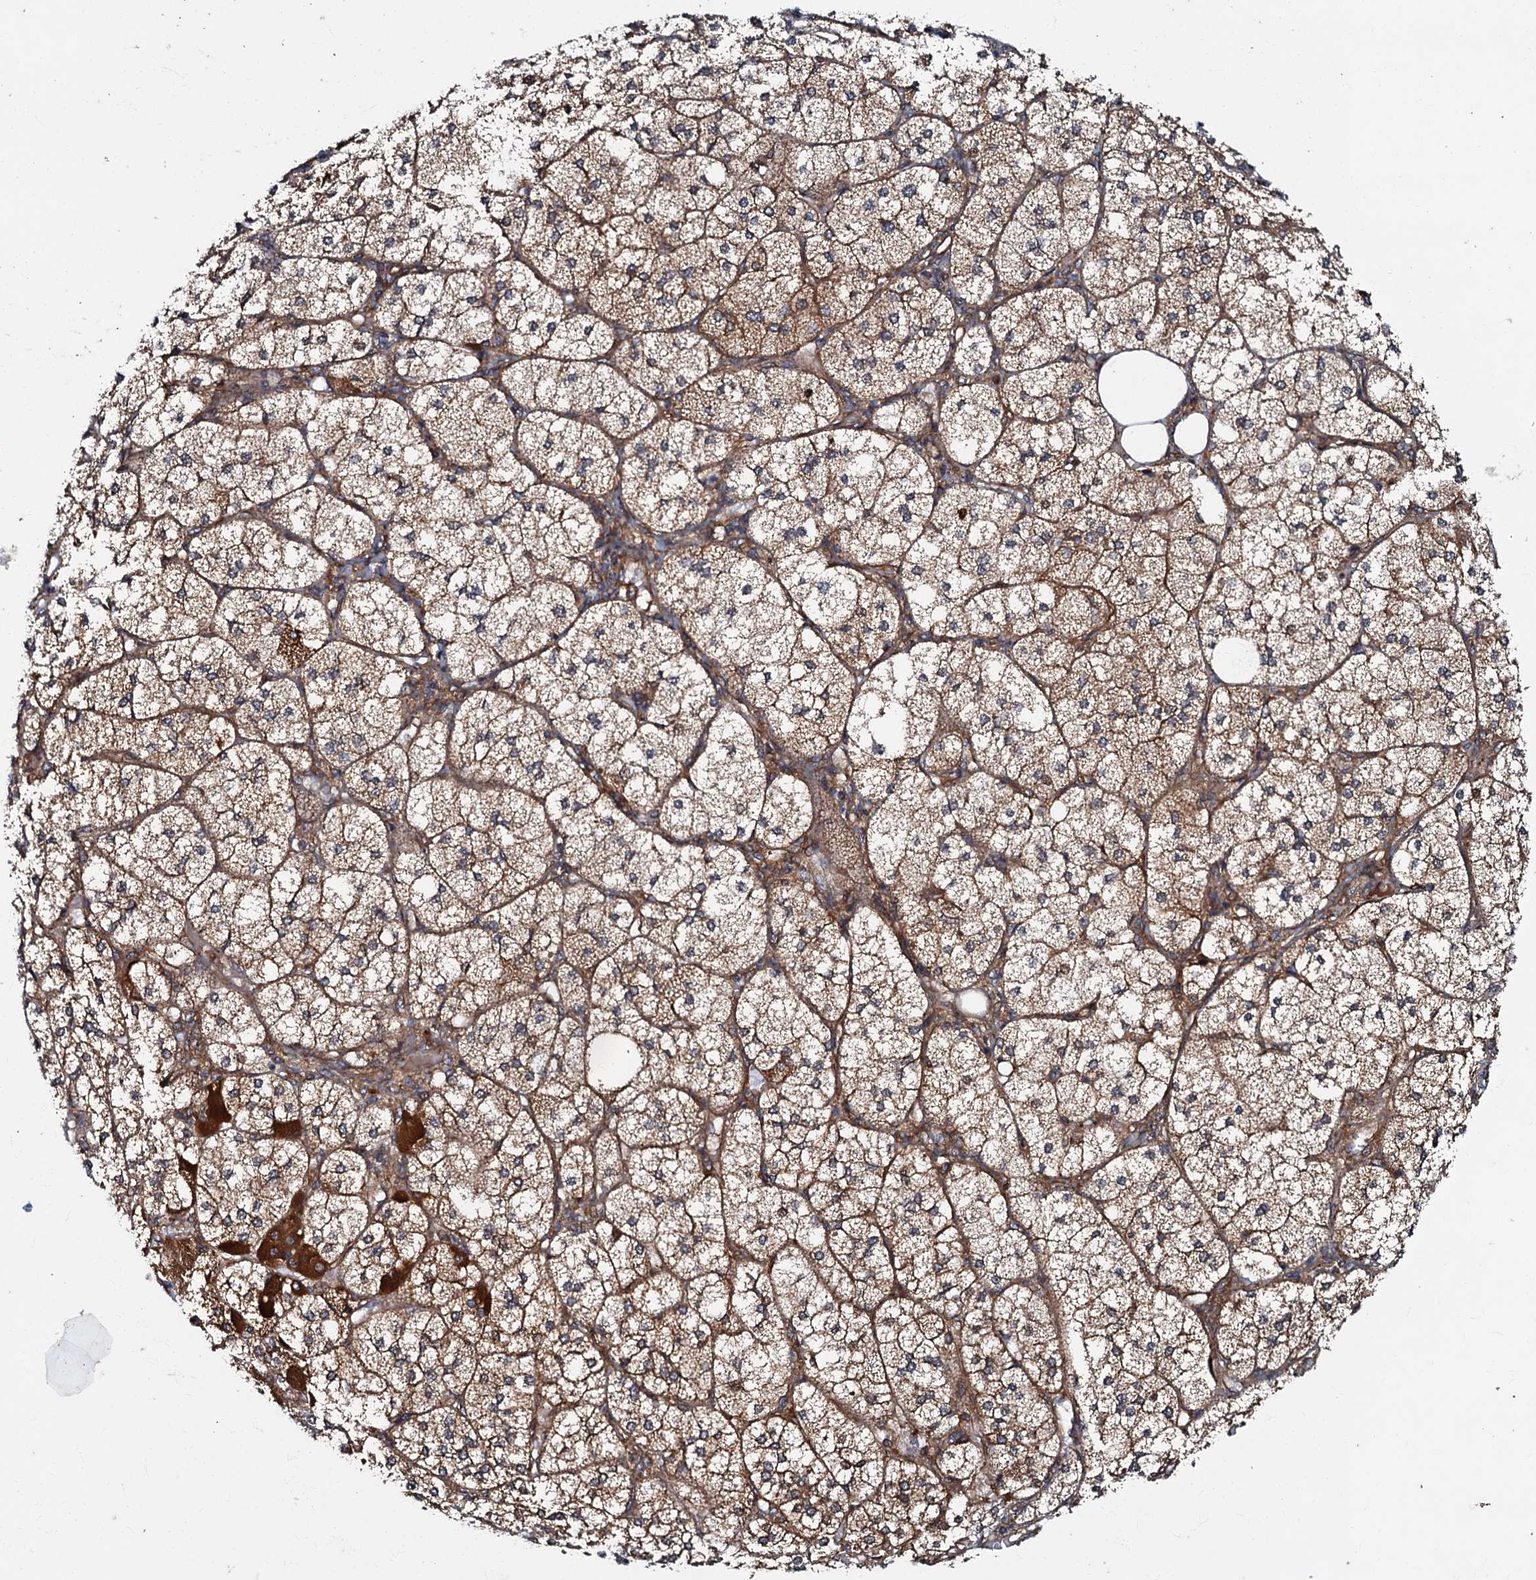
{"staining": {"intensity": "strong", "quantity": ">75%", "location": "cytoplasmic/membranous"}, "tissue": "adrenal gland", "cell_type": "Glandular cells", "image_type": "normal", "snomed": [{"axis": "morphology", "description": "Normal tissue, NOS"}, {"axis": "topography", "description": "Adrenal gland"}], "caption": "Immunohistochemistry (IHC) histopathology image of normal human adrenal gland stained for a protein (brown), which exhibits high levels of strong cytoplasmic/membranous positivity in about >75% of glandular cells.", "gene": "BLOC1S6", "patient": {"sex": "female", "age": 61}}